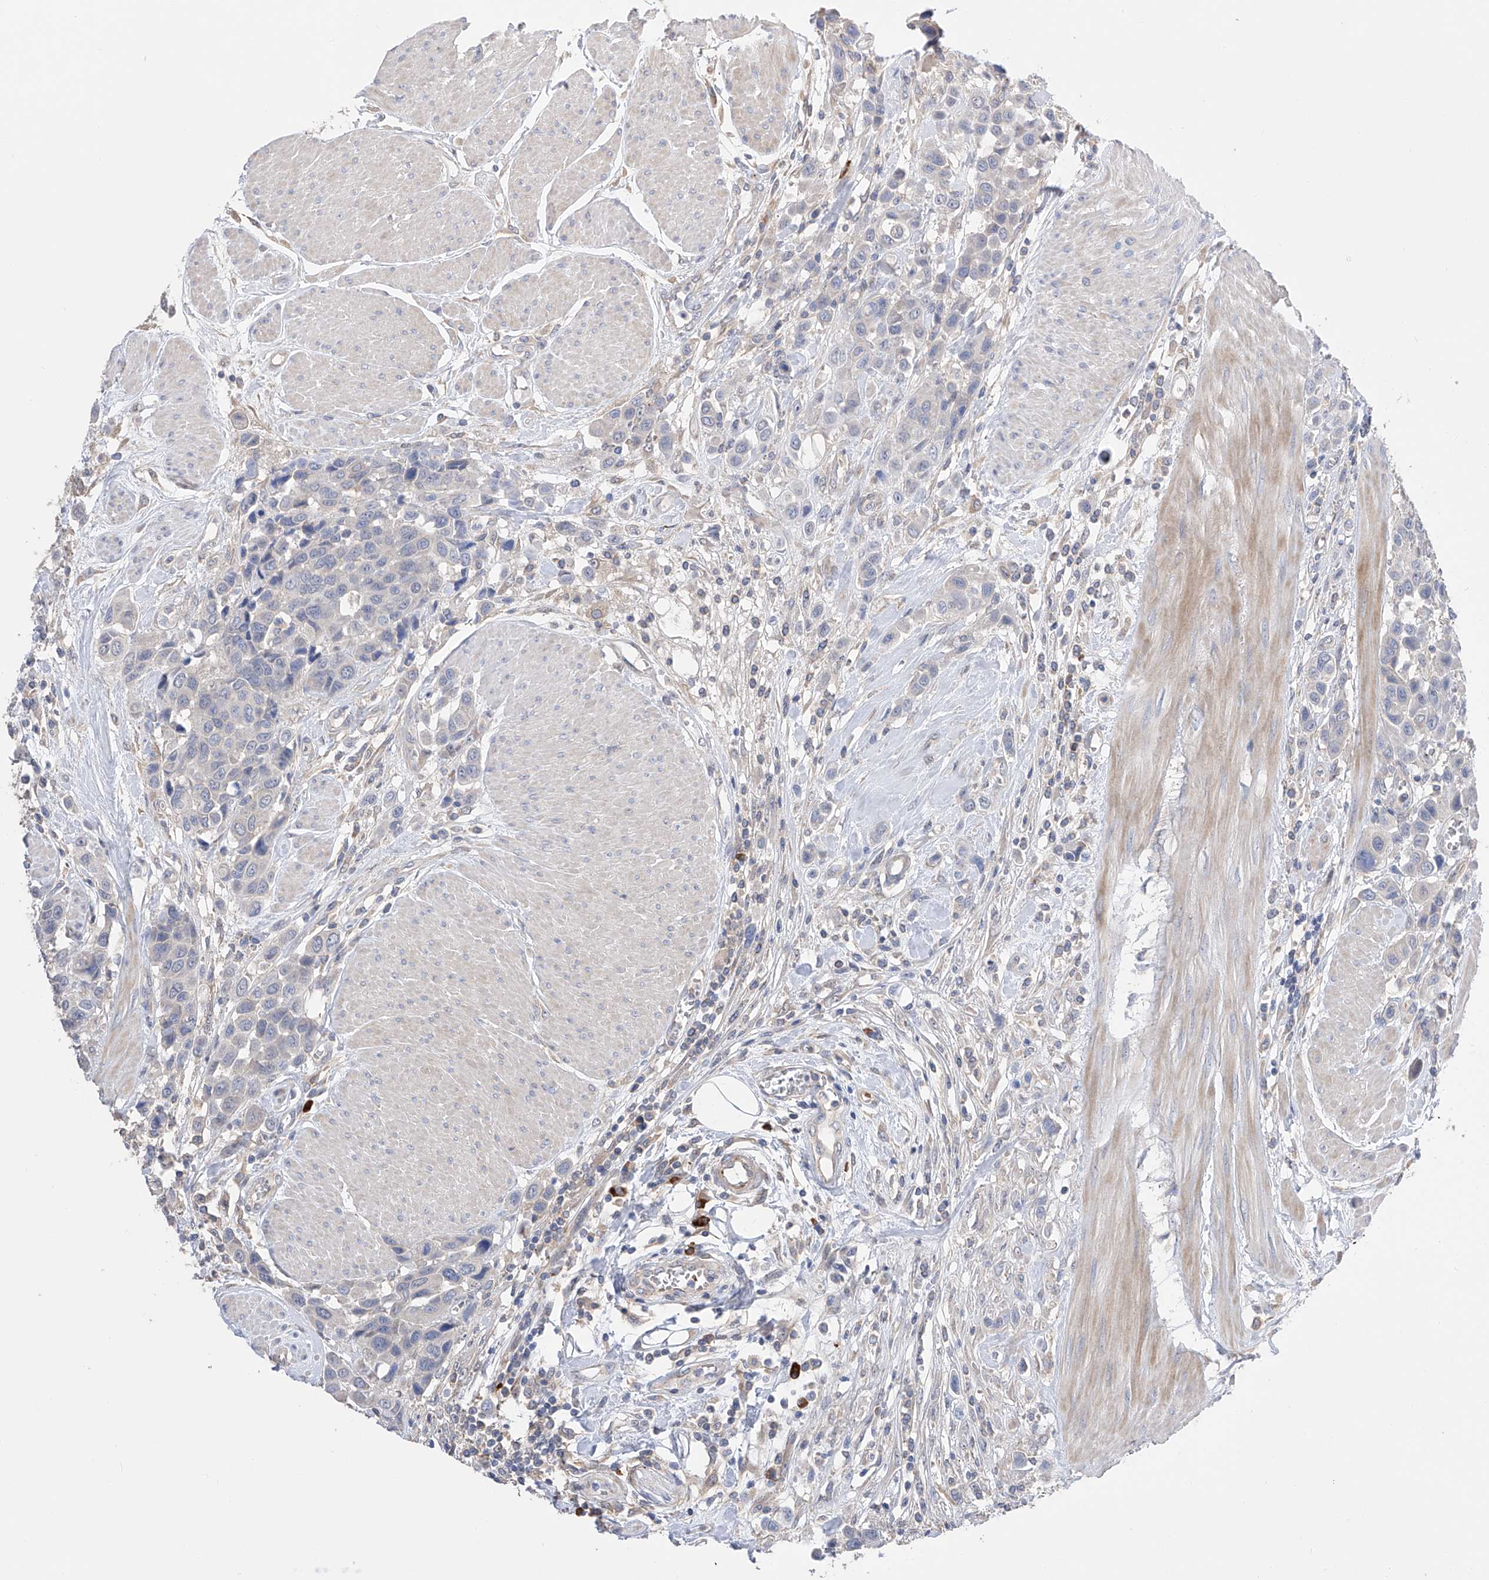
{"staining": {"intensity": "negative", "quantity": "none", "location": "none"}, "tissue": "urothelial cancer", "cell_type": "Tumor cells", "image_type": "cancer", "snomed": [{"axis": "morphology", "description": "Urothelial carcinoma, High grade"}, {"axis": "topography", "description": "Urinary bladder"}], "caption": "The immunohistochemistry (IHC) image has no significant positivity in tumor cells of urothelial cancer tissue.", "gene": "NFATC4", "patient": {"sex": "male", "age": 50}}